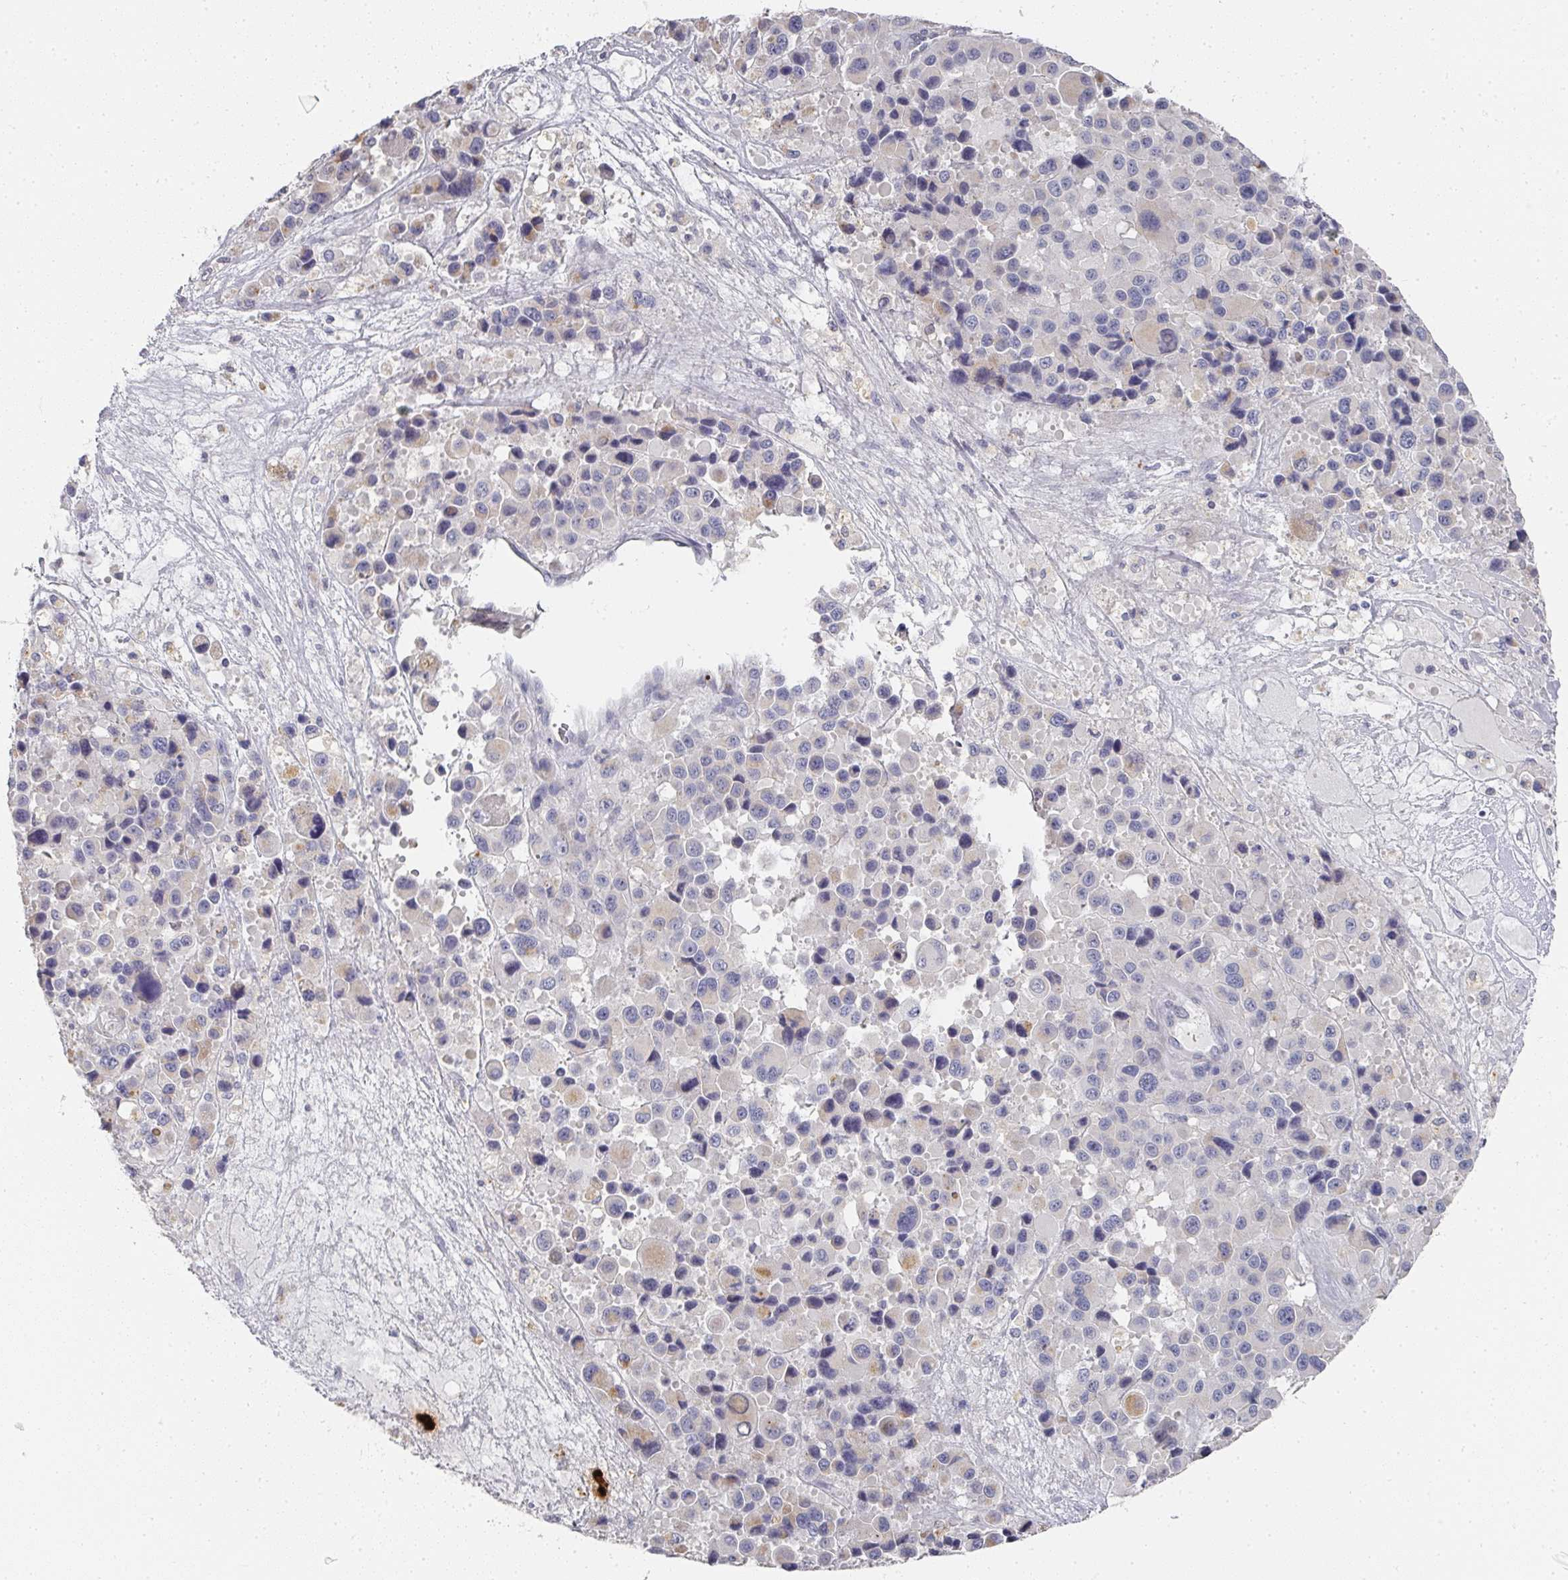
{"staining": {"intensity": "negative", "quantity": "none", "location": "none"}, "tissue": "melanoma", "cell_type": "Tumor cells", "image_type": "cancer", "snomed": [{"axis": "morphology", "description": "Malignant melanoma, Metastatic site"}, {"axis": "topography", "description": "Lymph node"}], "caption": "Immunohistochemistry micrograph of malignant melanoma (metastatic site) stained for a protein (brown), which shows no positivity in tumor cells. The staining was performed using DAB to visualize the protein expression in brown, while the nuclei were stained in blue with hematoxylin (Magnification: 20x).", "gene": "CAMP", "patient": {"sex": "female", "age": 65}}